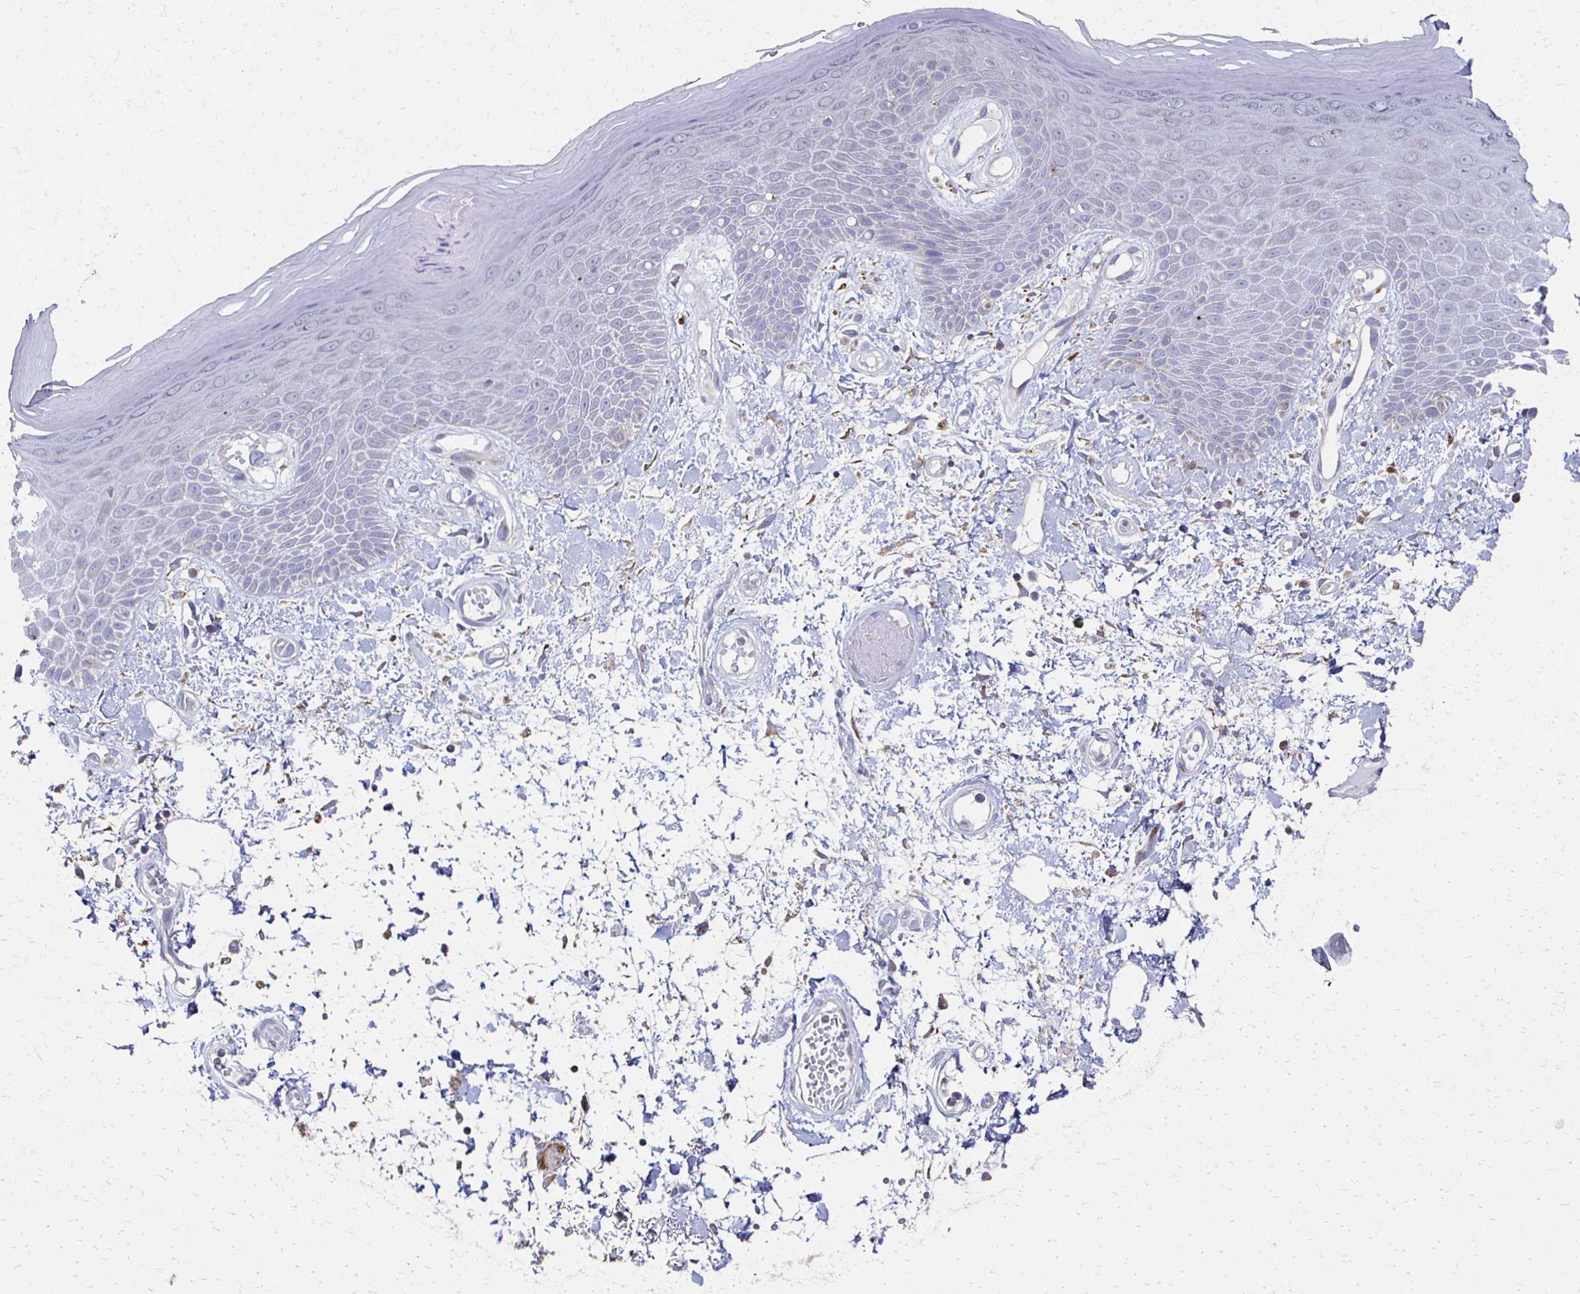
{"staining": {"intensity": "negative", "quantity": "none", "location": "none"}, "tissue": "skin", "cell_type": "Epidermal cells", "image_type": "normal", "snomed": [{"axis": "morphology", "description": "Normal tissue, NOS"}, {"axis": "topography", "description": "Anal"}, {"axis": "topography", "description": "Peripheral nerve tissue"}], "caption": "Immunohistochemical staining of unremarkable skin shows no significant staining in epidermal cells.", "gene": "CX3CR1", "patient": {"sex": "male", "age": 78}}